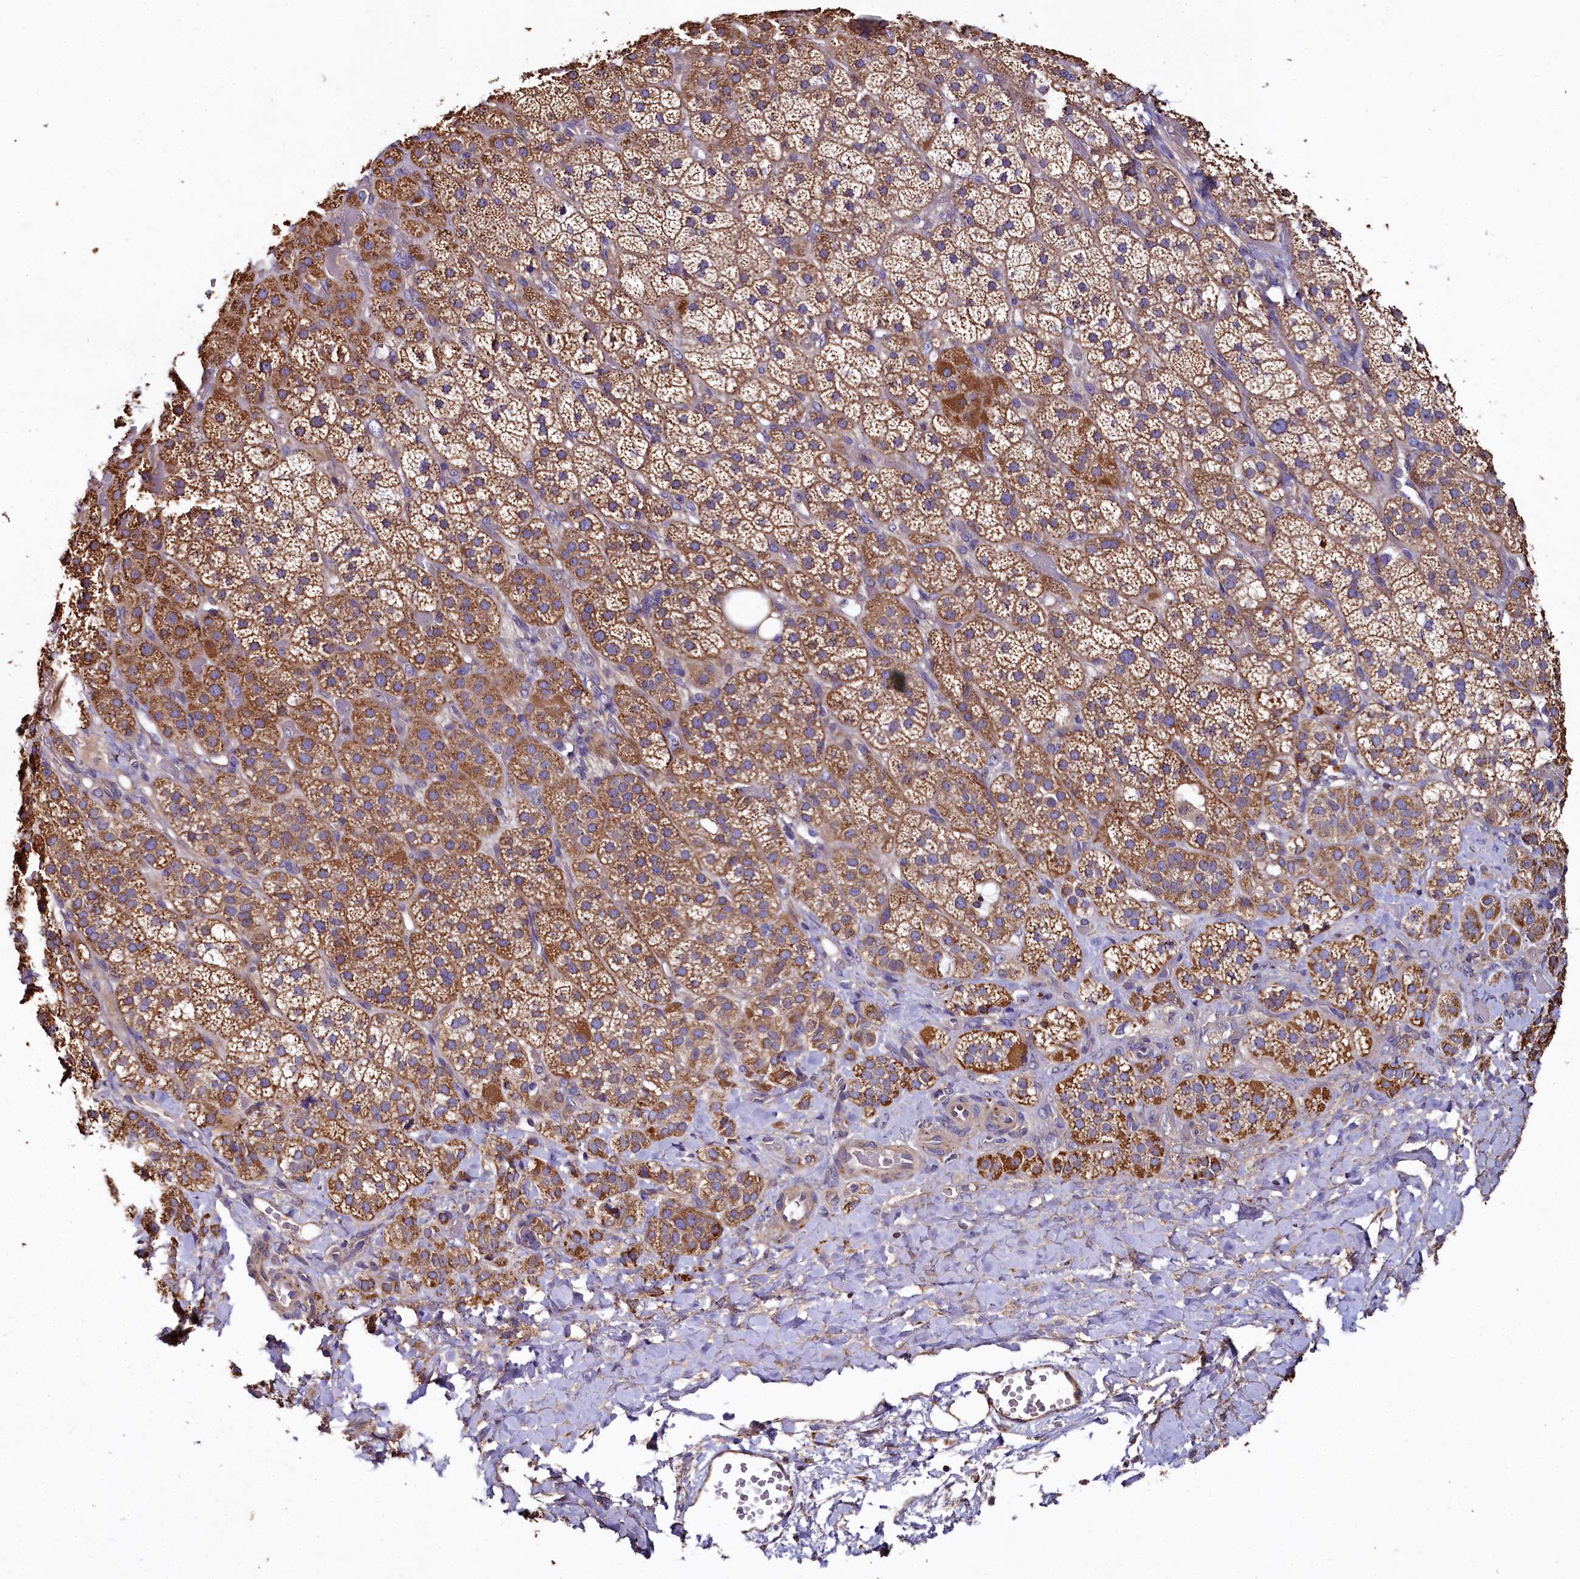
{"staining": {"intensity": "strong", "quantity": ">75%", "location": "cytoplasmic/membranous"}, "tissue": "adrenal gland", "cell_type": "Glandular cells", "image_type": "normal", "snomed": [{"axis": "morphology", "description": "Normal tissue, NOS"}, {"axis": "topography", "description": "Adrenal gland"}], "caption": "Protein staining reveals strong cytoplasmic/membranous staining in about >75% of glandular cells in normal adrenal gland.", "gene": "SPRYD3", "patient": {"sex": "male", "age": 57}}